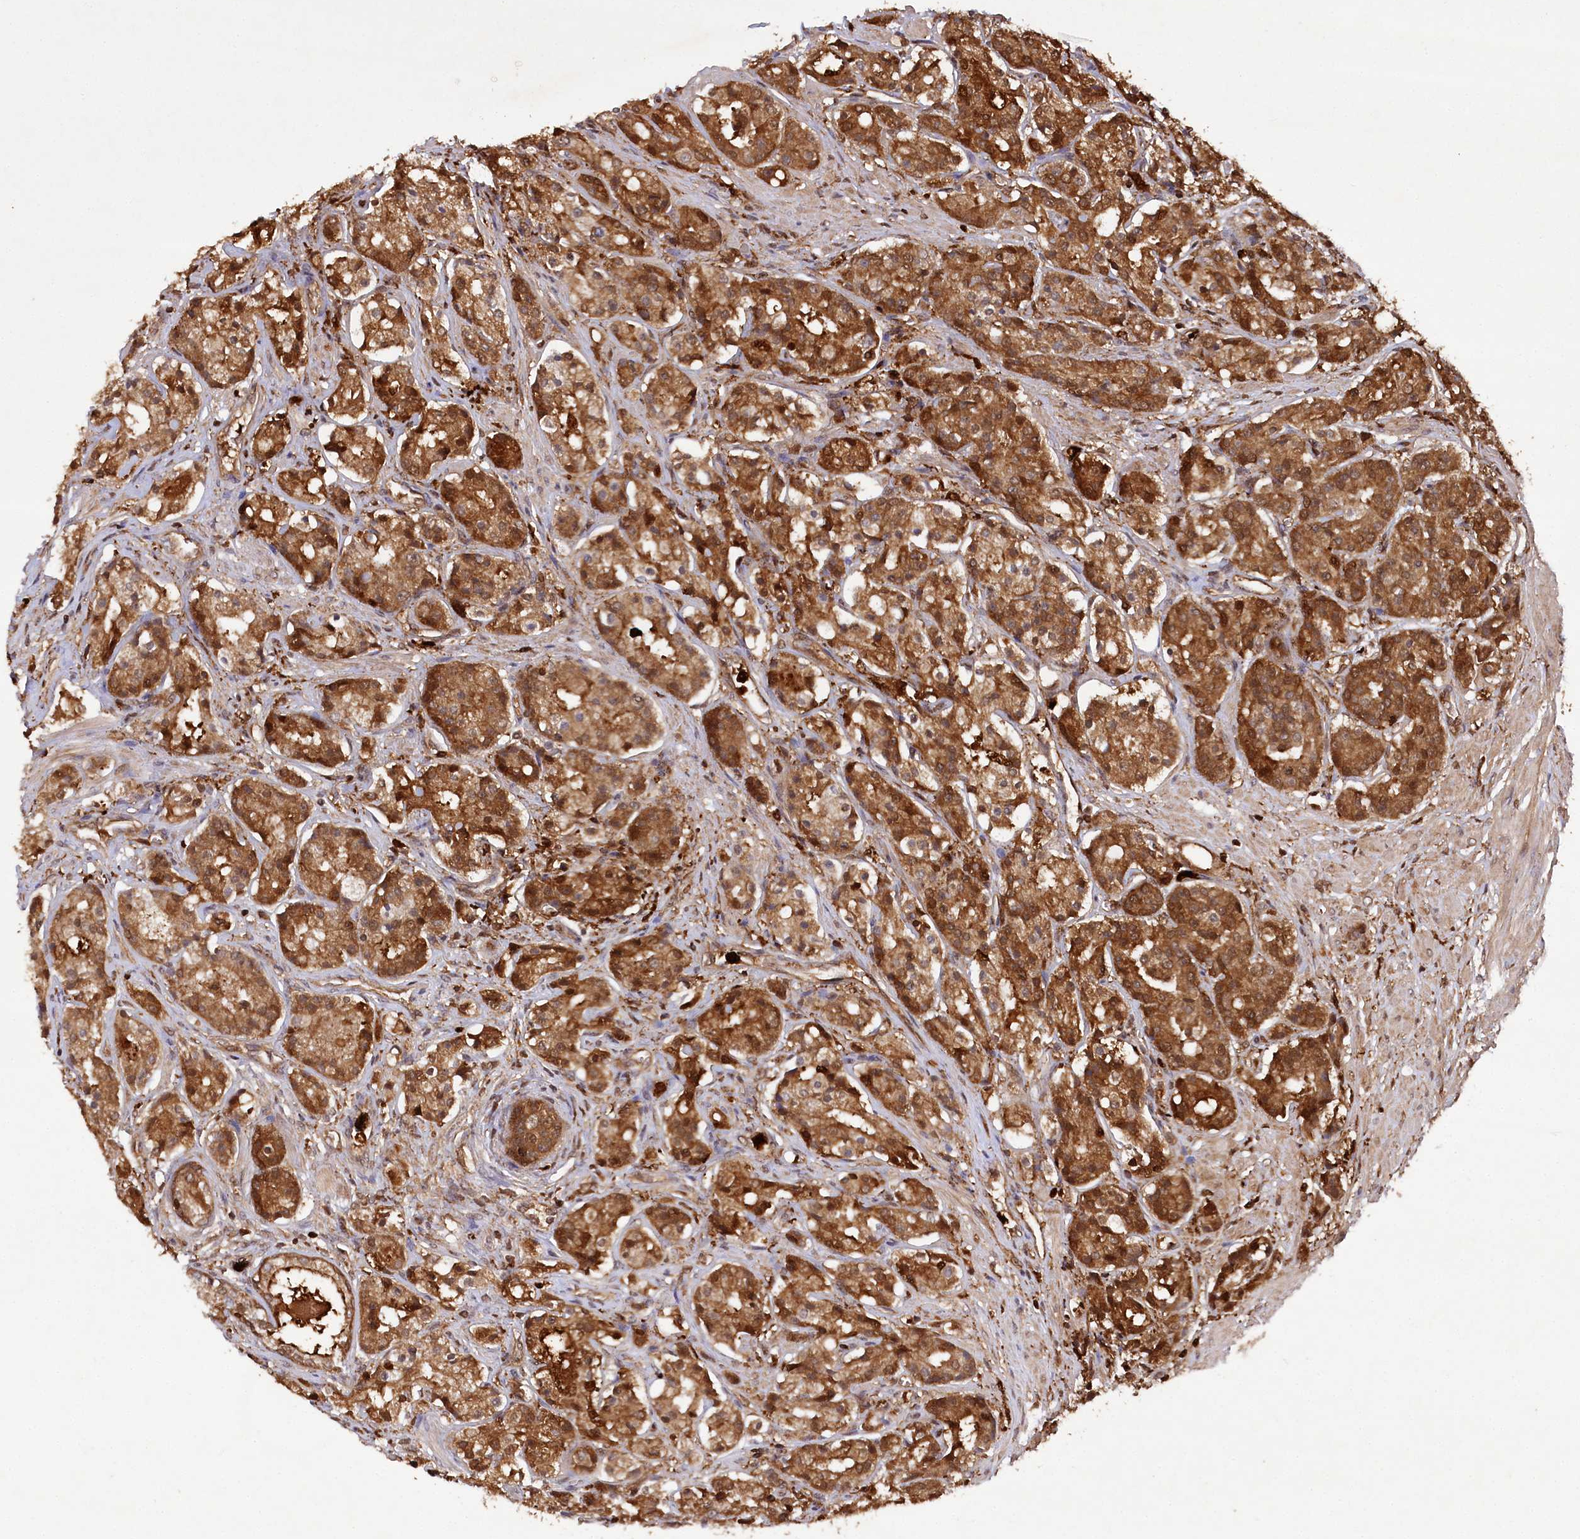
{"staining": {"intensity": "moderate", "quantity": ">75%", "location": "cytoplasmic/membranous"}, "tissue": "prostate cancer", "cell_type": "Tumor cells", "image_type": "cancer", "snomed": [{"axis": "morphology", "description": "Adenocarcinoma, High grade"}, {"axis": "topography", "description": "Prostate"}], "caption": "Brown immunohistochemical staining in human high-grade adenocarcinoma (prostate) displays moderate cytoplasmic/membranous expression in about >75% of tumor cells. Immunohistochemistry stains the protein of interest in brown and the nuclei are stained blue.", "gene": "LSG1", "patient": {"sex": "male", "age": 60}}